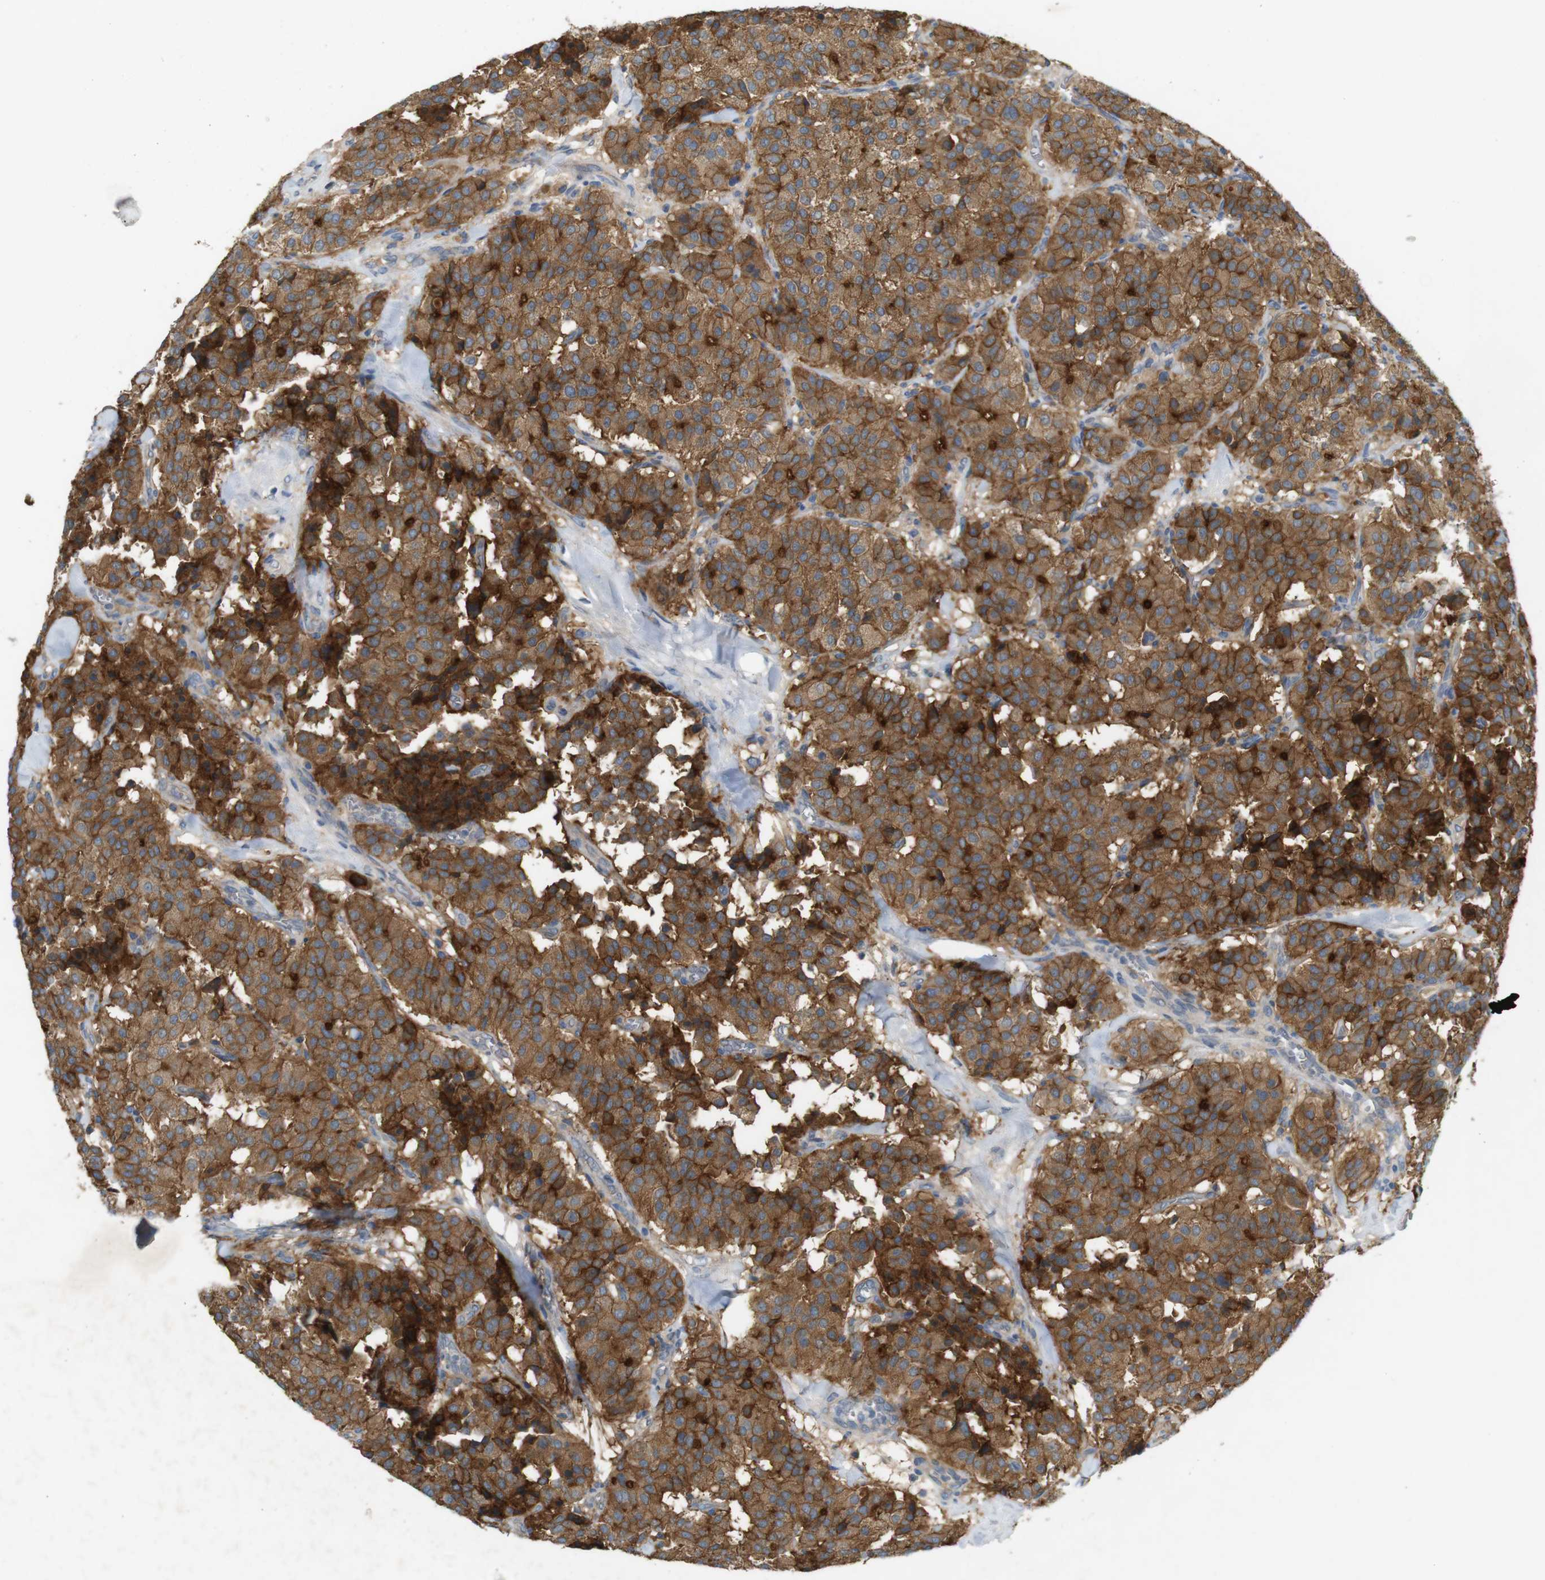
{"staining": {"intensity": "moderate", "quantity": ">75%", "location": "cytoplasmic/membranous"}, "tissue": "carcinoid", "cell_type": "Tumor cells", "image_type": "cancer", "snomed": [{"axis": "morphology", "description": "Carcinoid, malignant, NOS"}, {"axis": "topography", "description": "Lung"}], "caption": "Carcinoid stained with DAB (3,3'-diaminobenzidine) immunohistochemistry shows medium levels of moderate cytoplasmic/membranous expression in about >75% of tumor cells.", "gene": "PVR", "patient": {"sex": "male", "age": 30}}